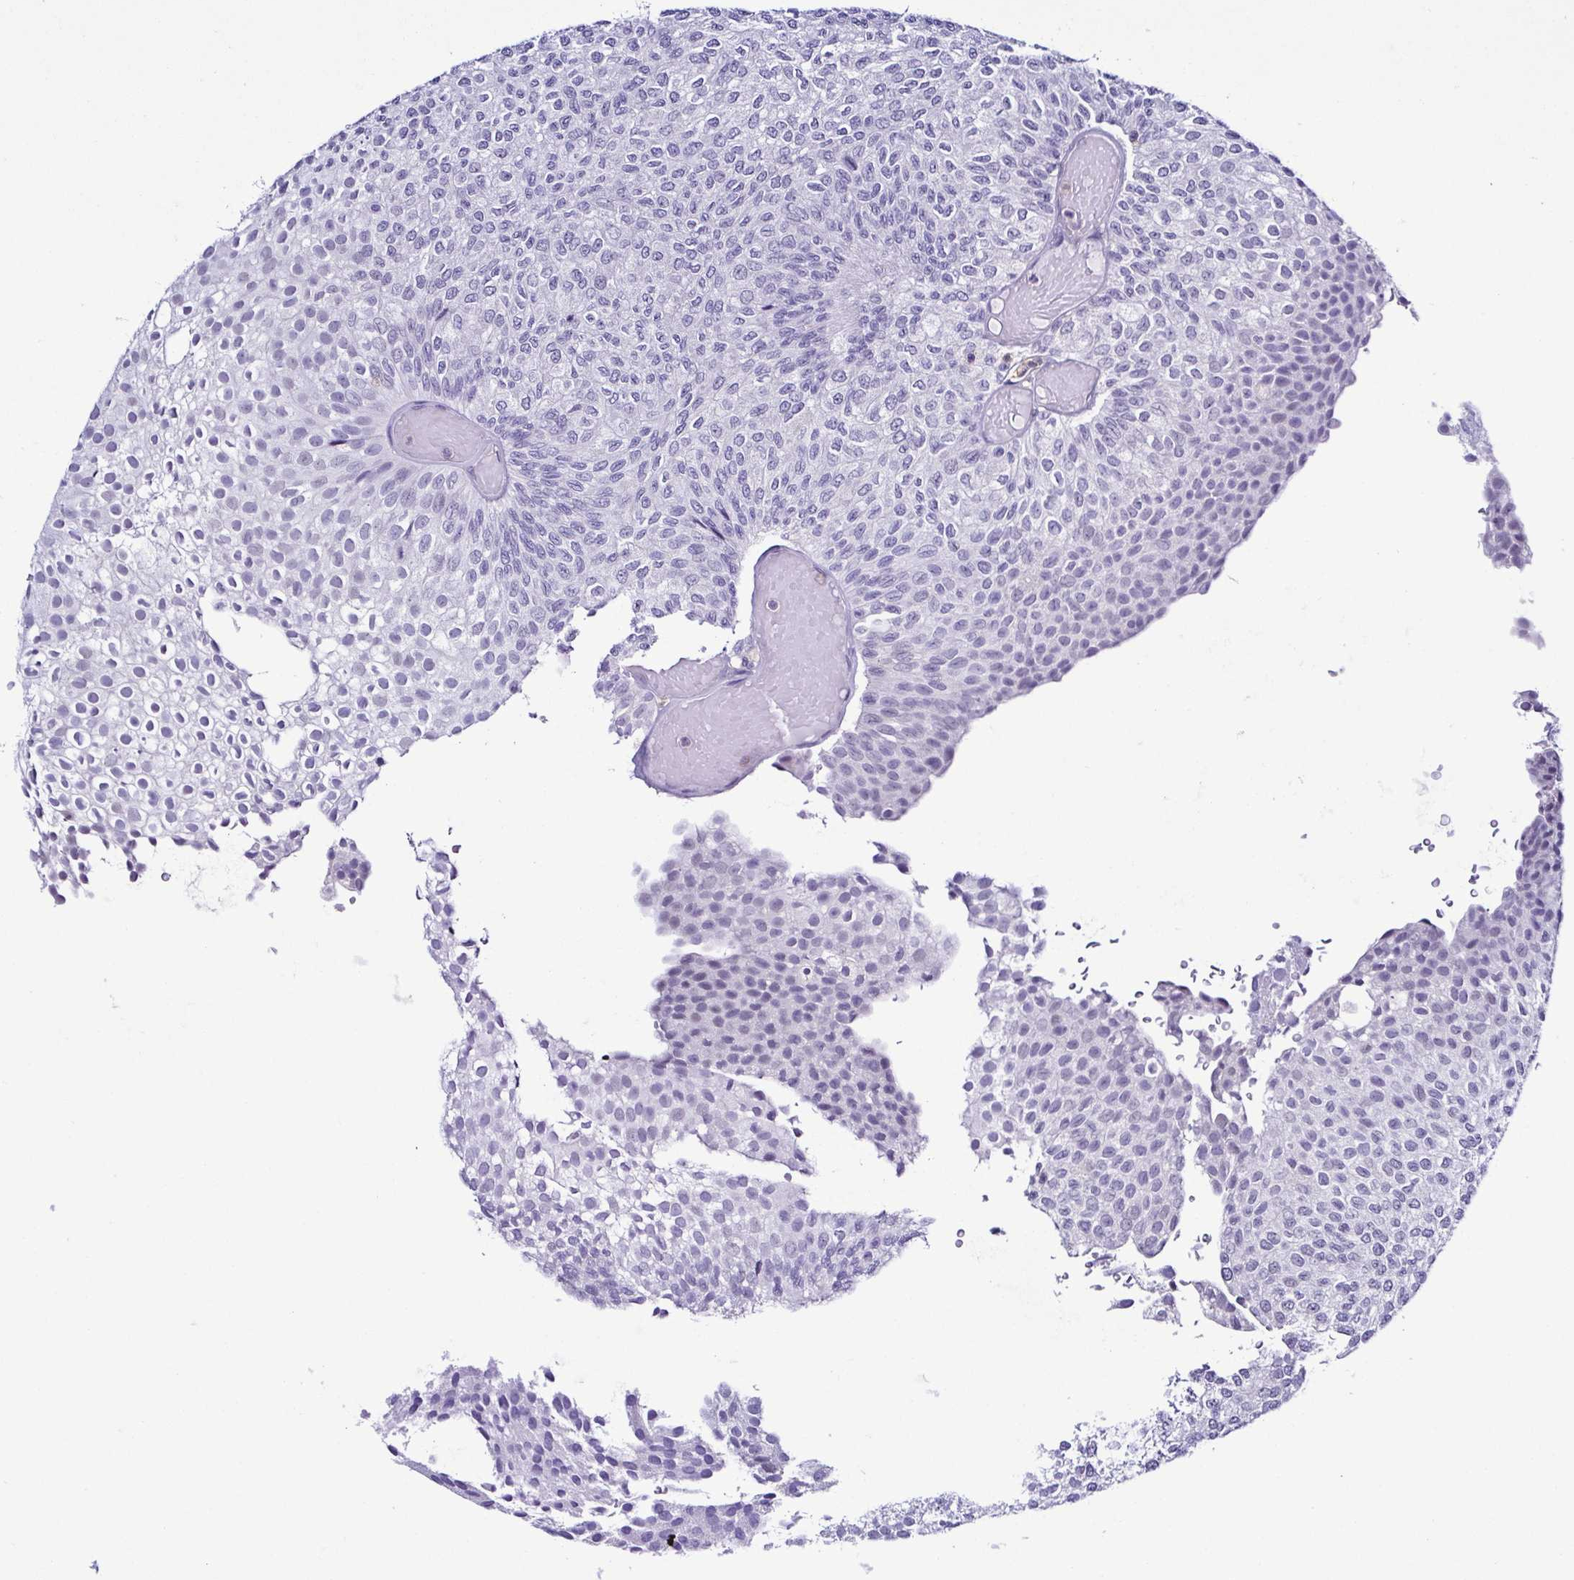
{"staining": {"intensity": "negative", "quantity": "none", "location": "none"}, "tissue": "urothelial cancer", "cell_type": "Tumor cells", "image_type": "cancer", "snomed": [{"axis": "morphology", "description": "Urothelial carcinoma, Low grade"}, {"axis": "topography", "description": "Urinary bladder"}], "caption": "Urothelial carcinoma (low-grade) stained for a protein using IHC displays no positivity tumor cells.", "gene": "TNNT2", "patient": {"sex": "male", "age": 78}}